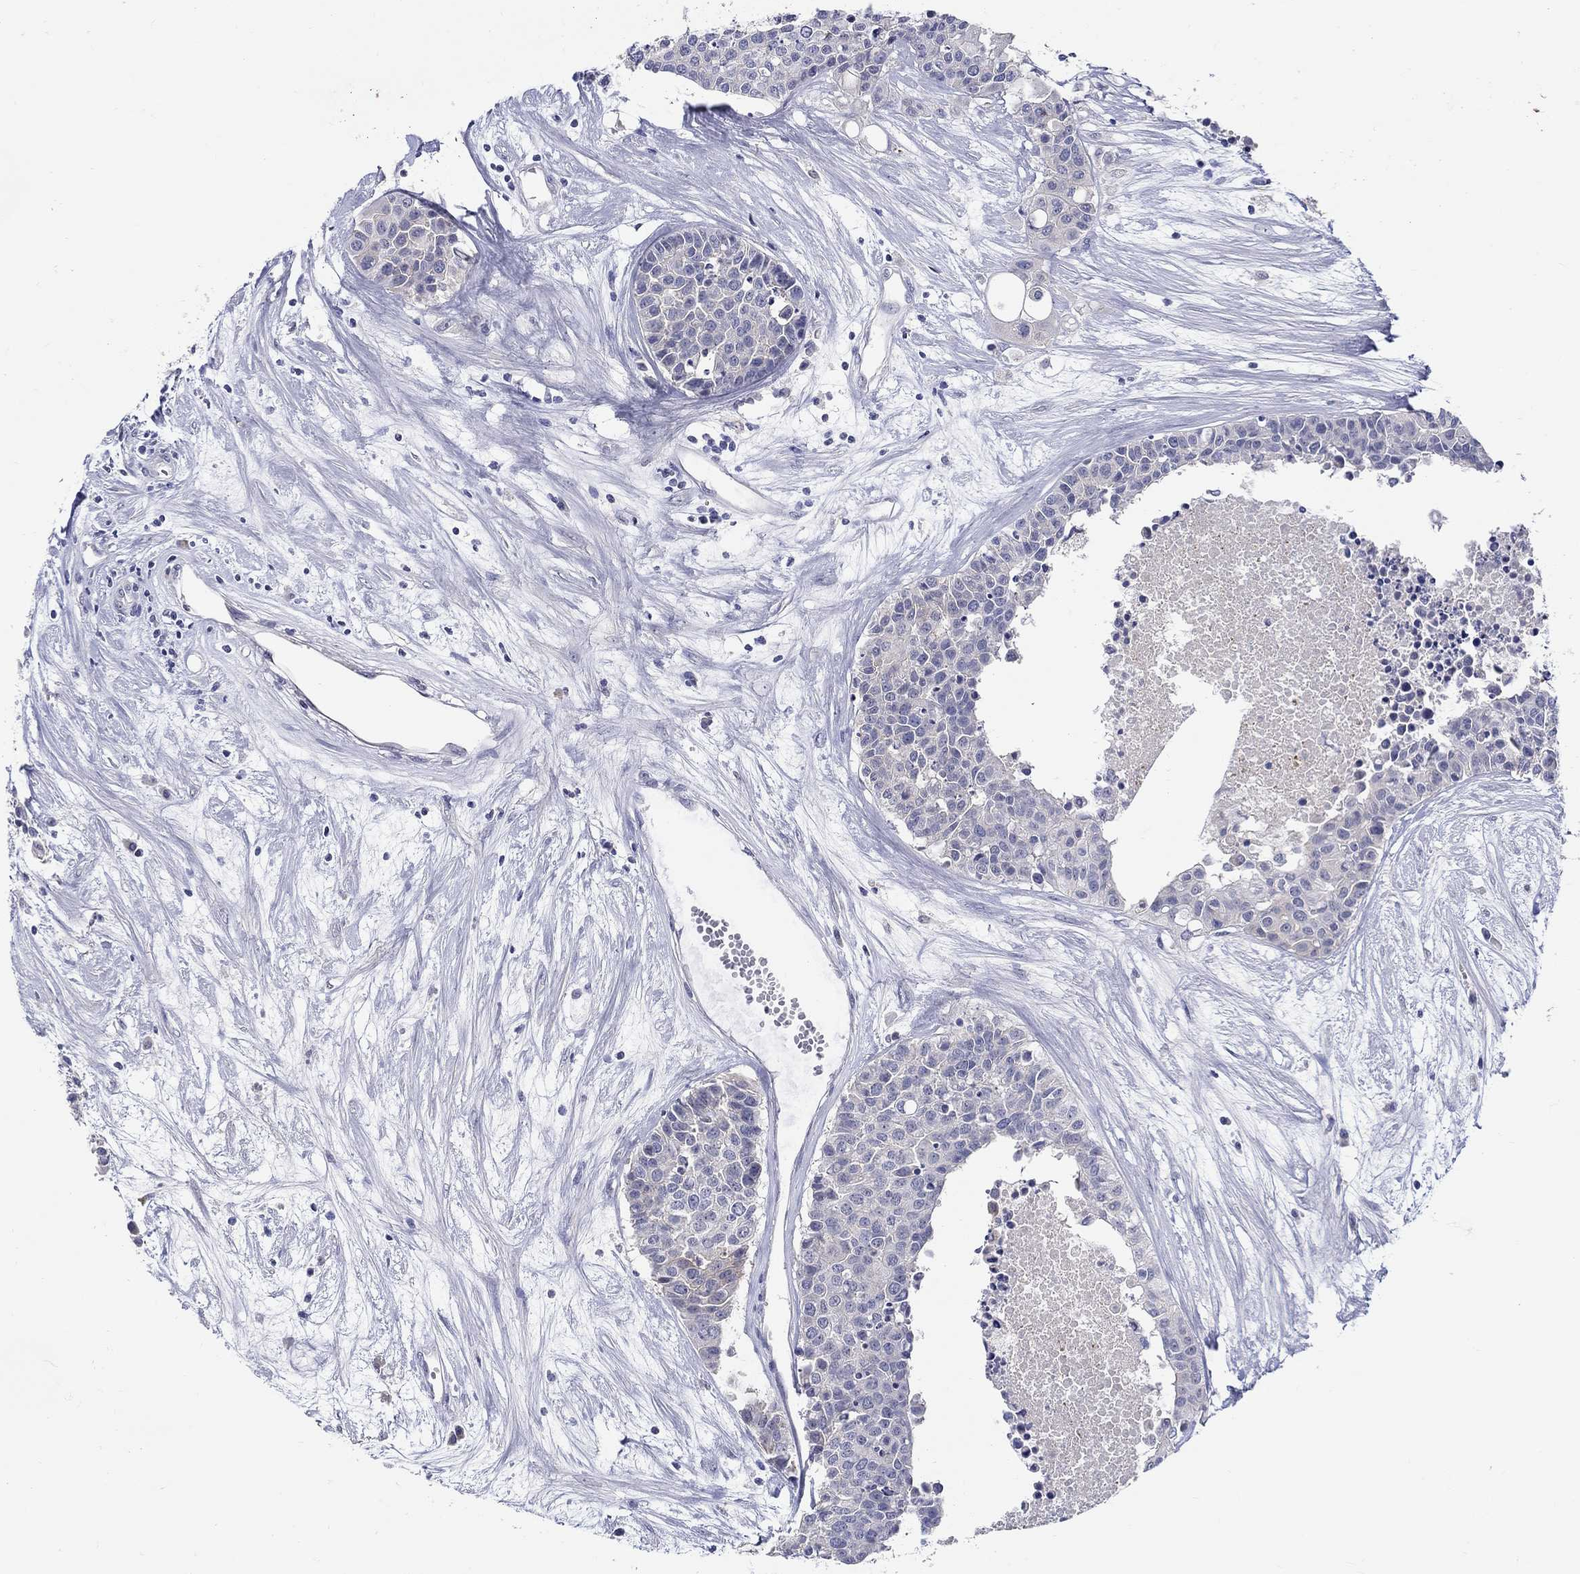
{"staining": {"intensity": "weak", "quantity": "<25%", "location": "cytoplasmic/membranous"}, "tissue": "carcinoid", "cell_type": "Tumor cells", "image_type": "cancer", "snomed": [{"axis": "morphology", "description": "Carcinoid, malignant, NOS"}, {"axis": "topography", "description": "Colon"}], "caption": "Tumor cells show no significant positivity in malignant carcinoid.", "gene": "SLC30A3", "patient": {"sex": "male", "age": 81}}